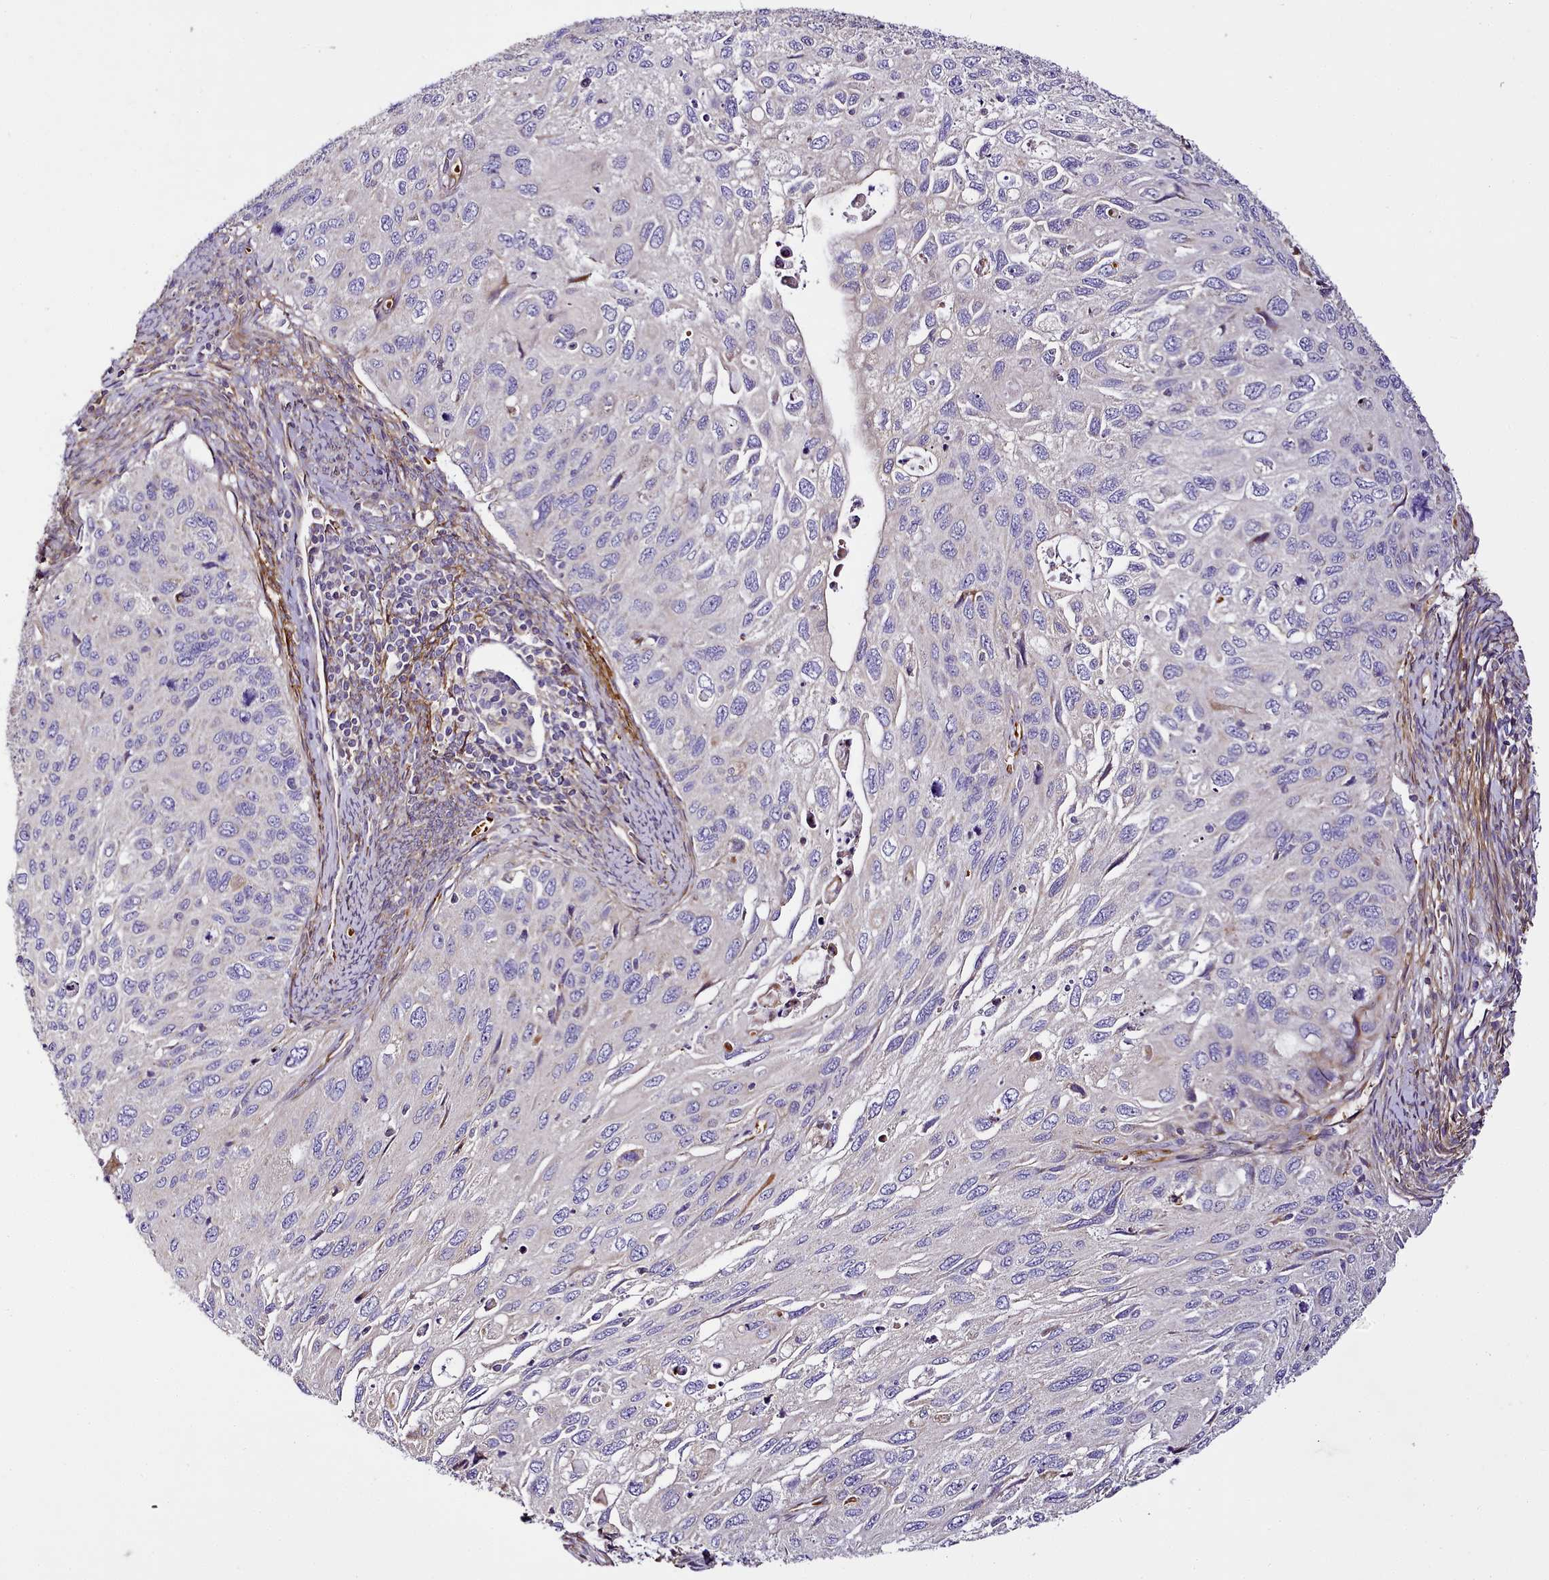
{"staining": {"intensity": "negative", "quantity": "none", "location": "none"}, "tissue": "cervical cancer", "cell_type": "Tumor cells", "image_type": "cancer", "snomed": [{"axis": "morphology", "description": "Squamous cell carcinoma, NOS"}, {"axis": "topography", "description": "Cervix"}], "caption": "Histopathology image shows no protein expression in tumor cells of cervical squamous cell carcinoma tissue. (DAB IHC with hematoxylin counter stain).", "gene": "NBPF1", "patient": {"sex": "female", "age": 70}}